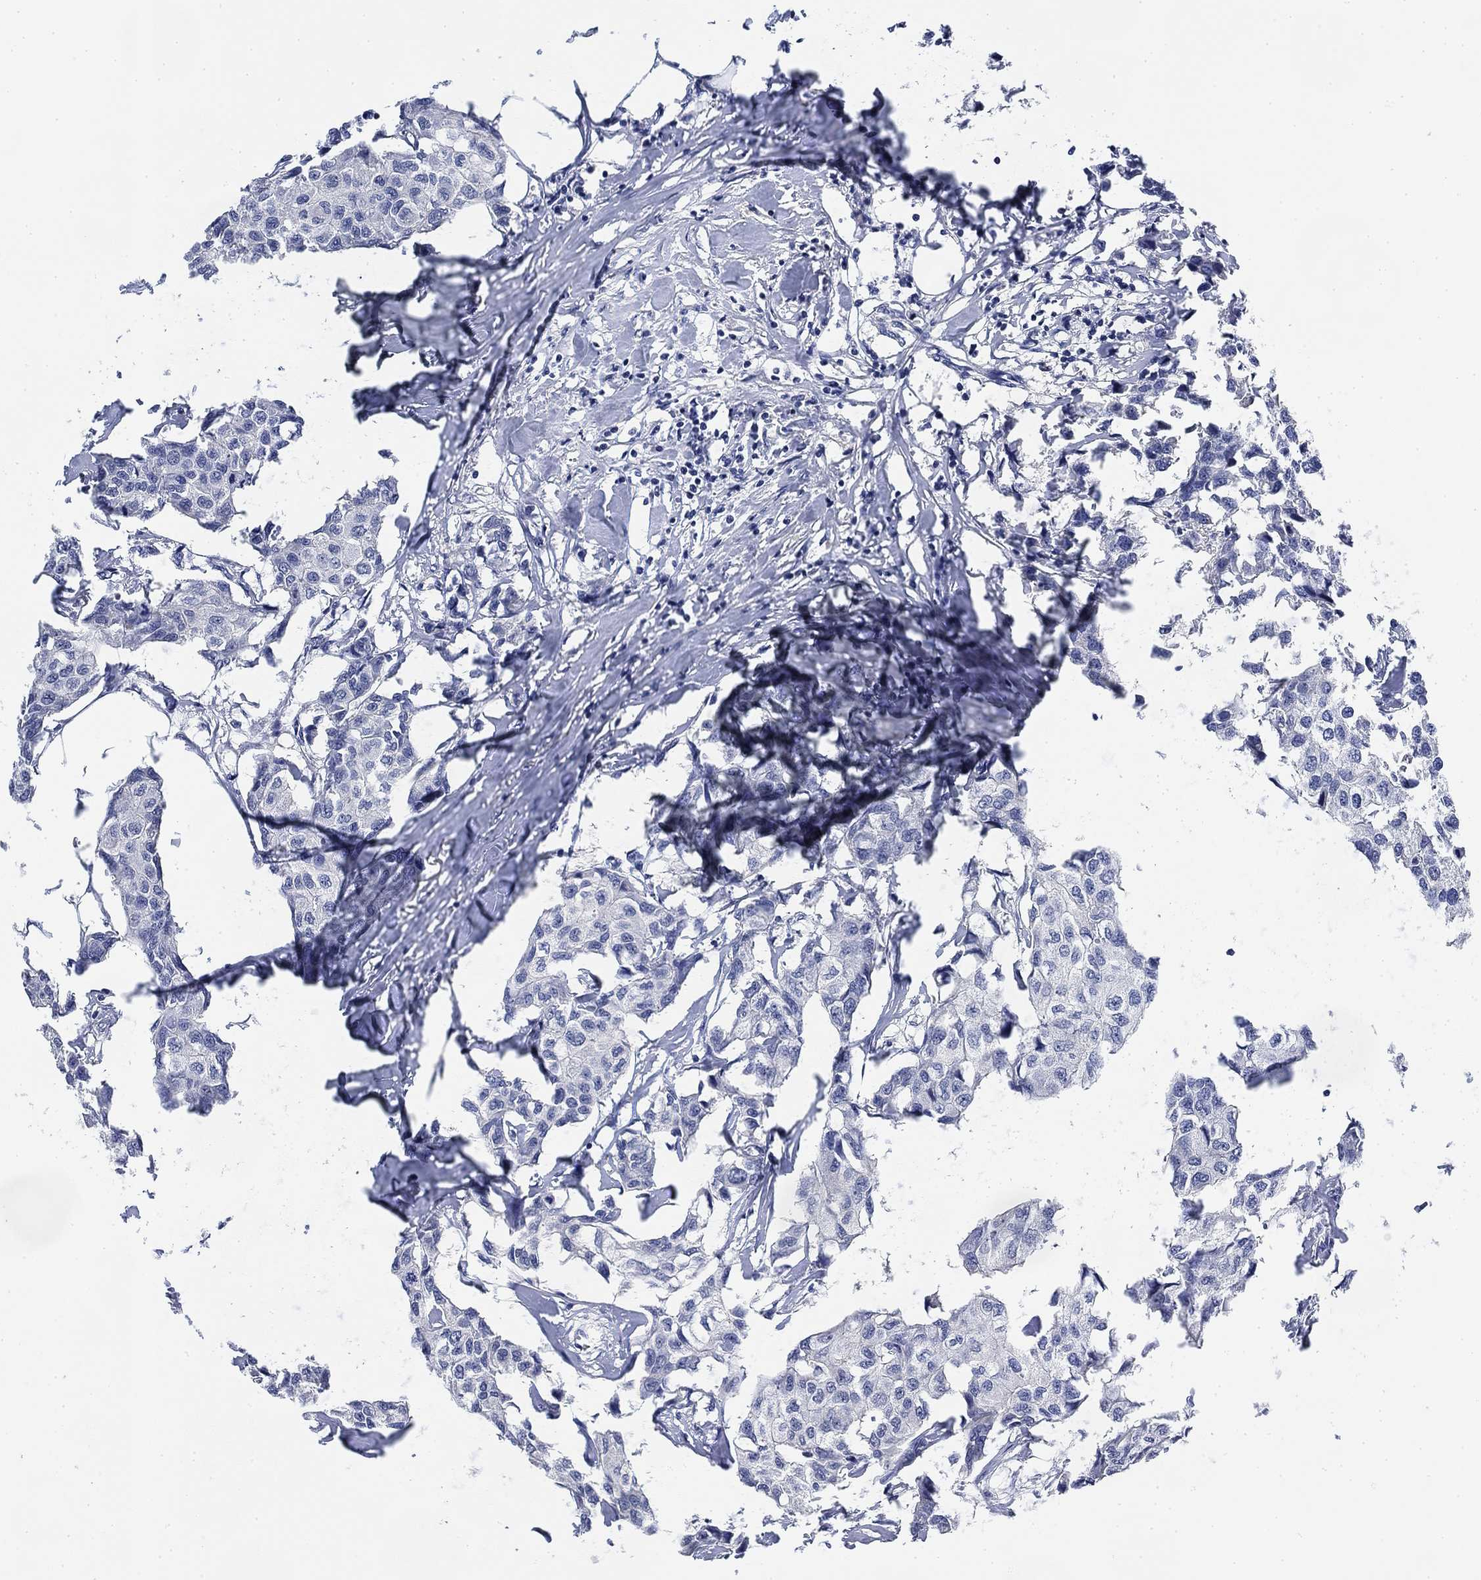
{"staining": {"intensity": "negative", "quantity": "none", "location": "none"}, "tissue": "breast cancer", "cell_type": "Tumor cells", "image_type": "cancer", "snomed": [{"axis": "morphology", "description": "Duct carcinoma"}, {"axis": "topography", "description": "Breast"}], "caption": "IHC histopathology image of breast invasive ductal carcinoma stained for a protein (brown), which exhibits no staining in tumor cells.", "gene": "DAZL", "patient": {"sex": "female", "age": 80}}